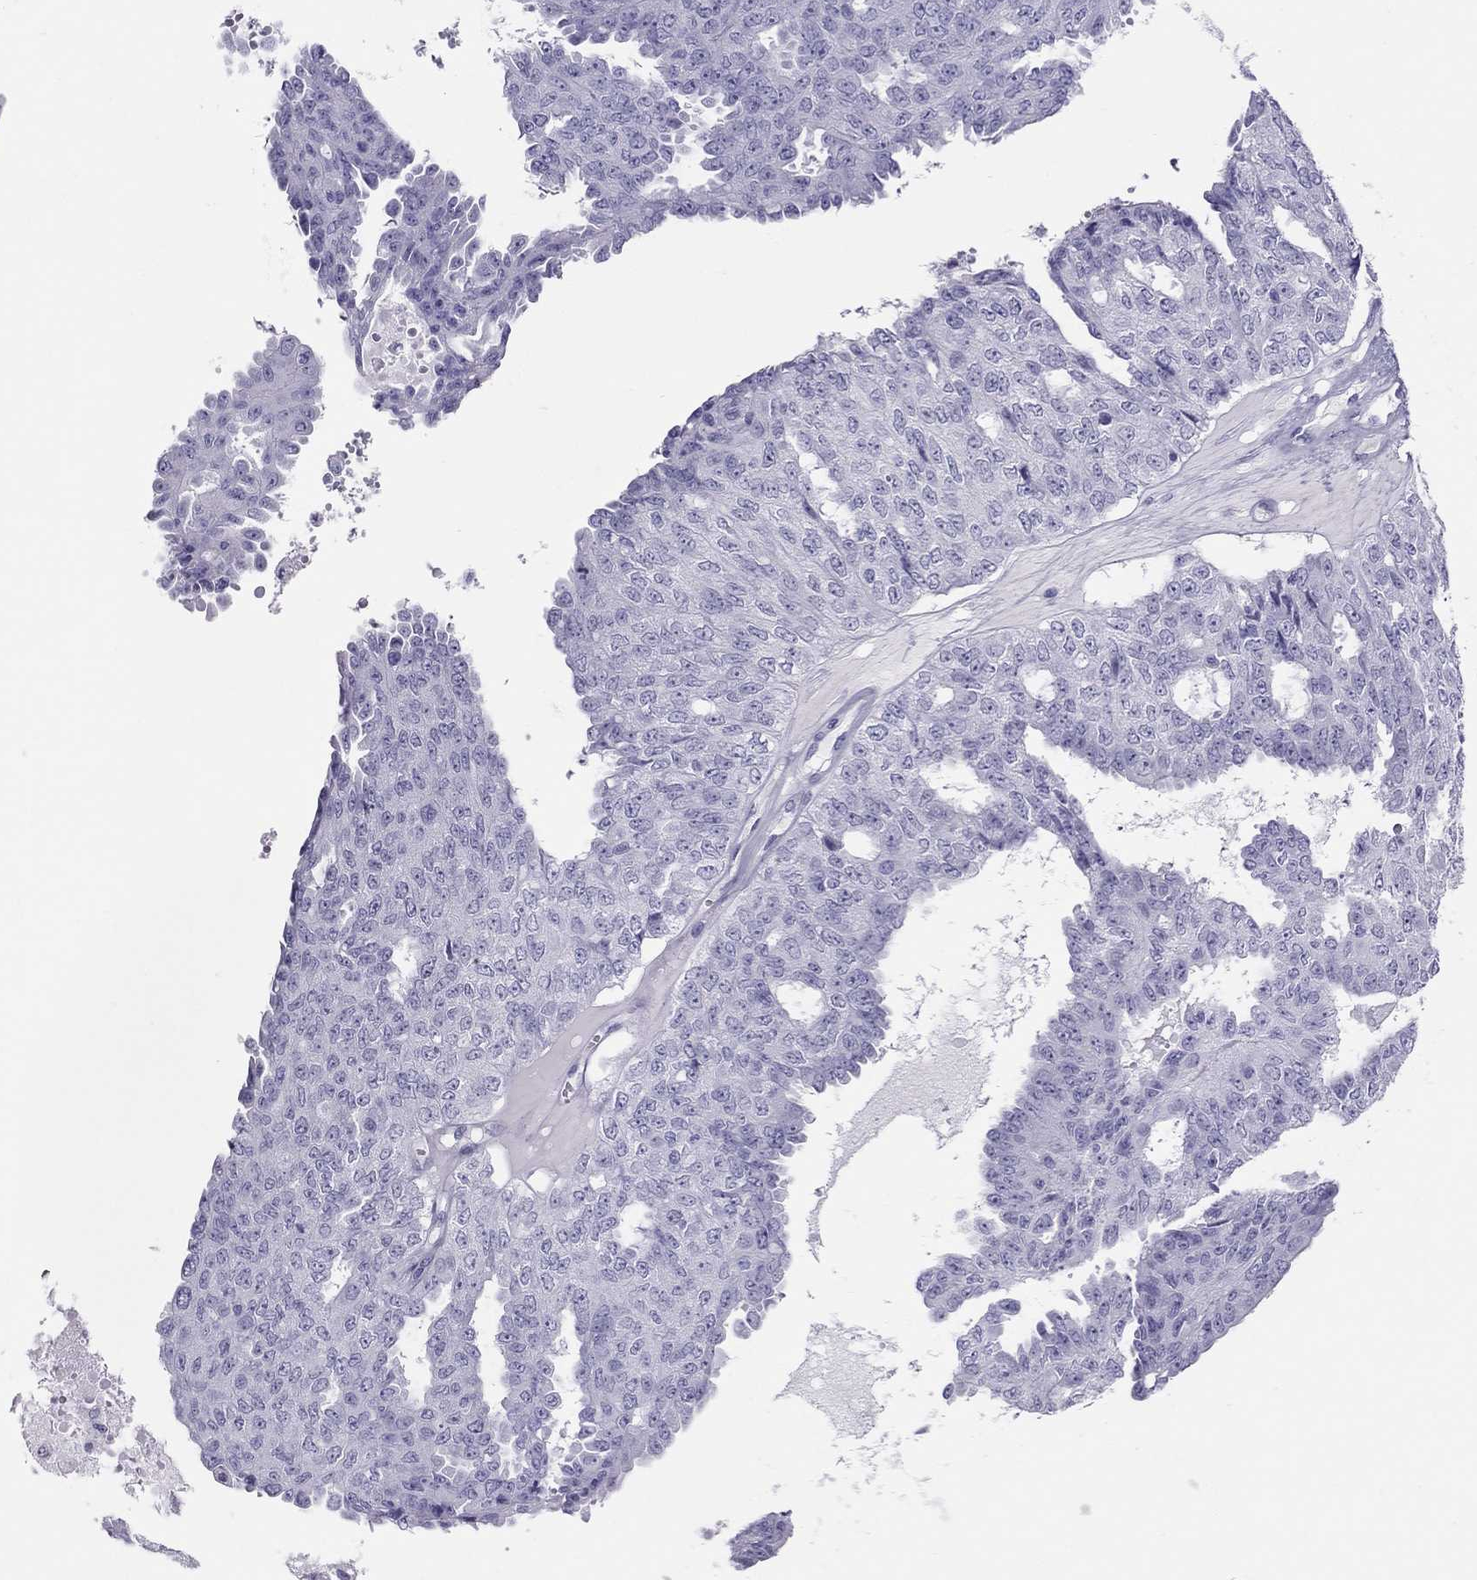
{"staining": {"intensity": "negative", "quantity": "none", "location": "none"}, "tissue": "ovarian cancer", "cell_type": "Tumor cells", "image_type": "cancer", "snomed": [{"axis": "morphology", "description": "Cystadenocarcinoma, serous, NOS"}, {"axis": "topography", "description": "Ovary"}], "caption": "Image shows no protein positivity in tumor cells of ovarian serous cystadenocarcinoma tissue.", "gene": "PSMB11", "patient": {"sex": "female", "age": 71}}